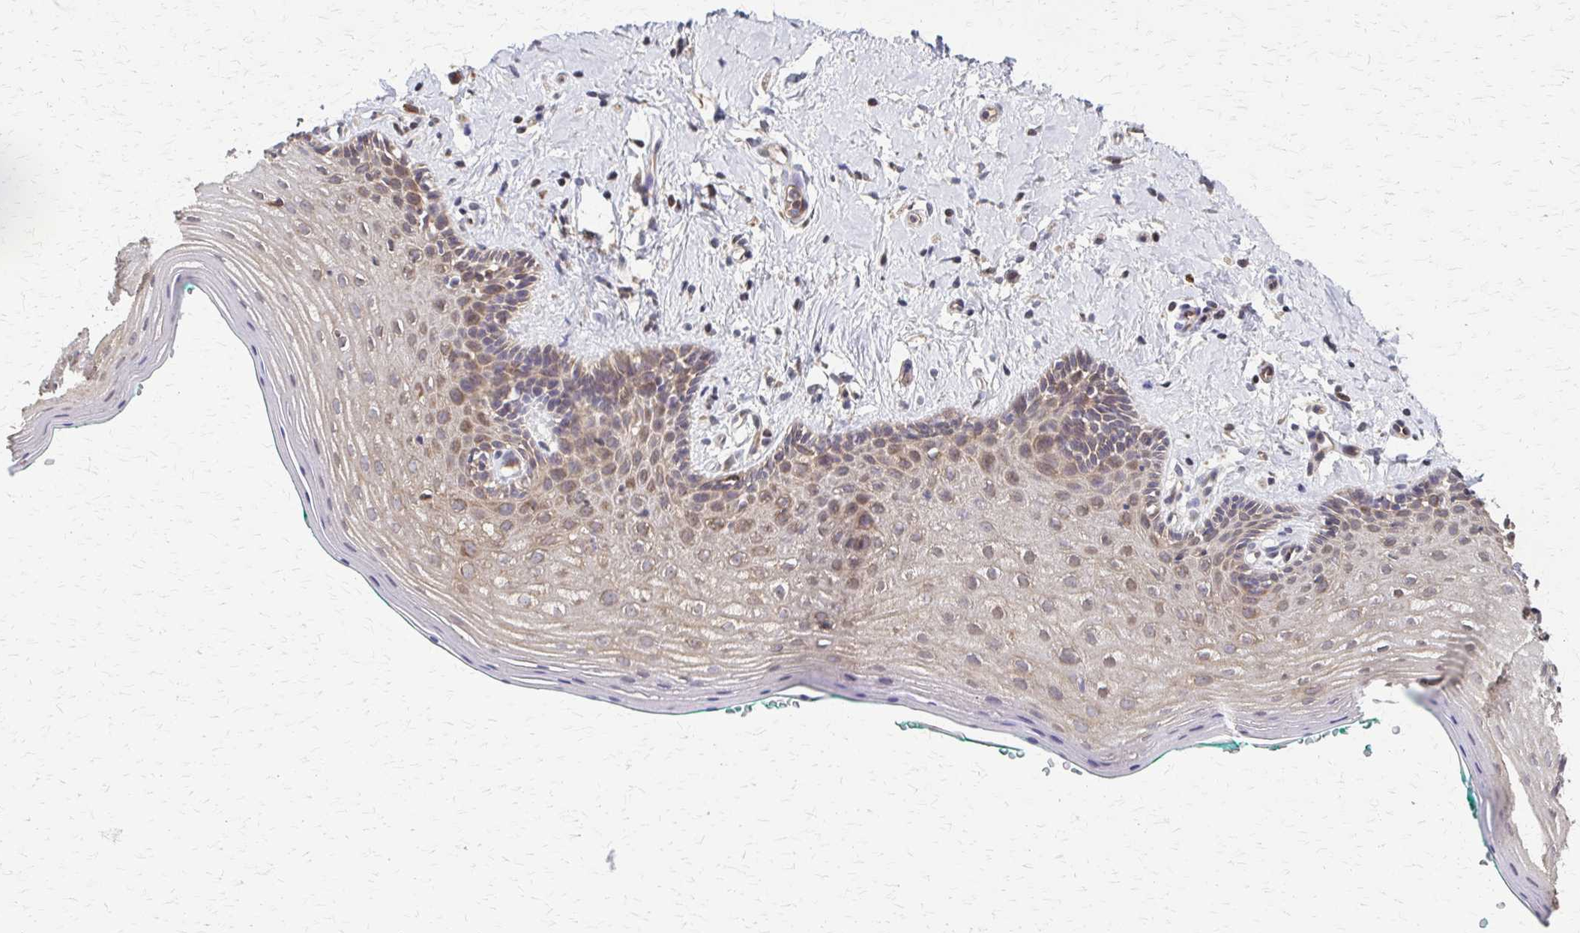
{"staining": {"intensity": "moderate", "quantity": ">75%", "location": "cytoplasmic/membranous"}, "tissue": "vagina", "cell_type": "Squamous epithelial cells", "image_type": "normal", "snomed": [{"axis": "morphology", "description": "Normal tissue, NOS"}, {"axis": "topography", "description": "Vagina"}], "caption": "Immunohistochemical staining of benign human vagina exhibits moderate cytoplasmic/membranous protein expression in approximately >75% of squamous epithelial cells.", "gene": "EEF2", "patient": {"sex": "female", "age": 42}}